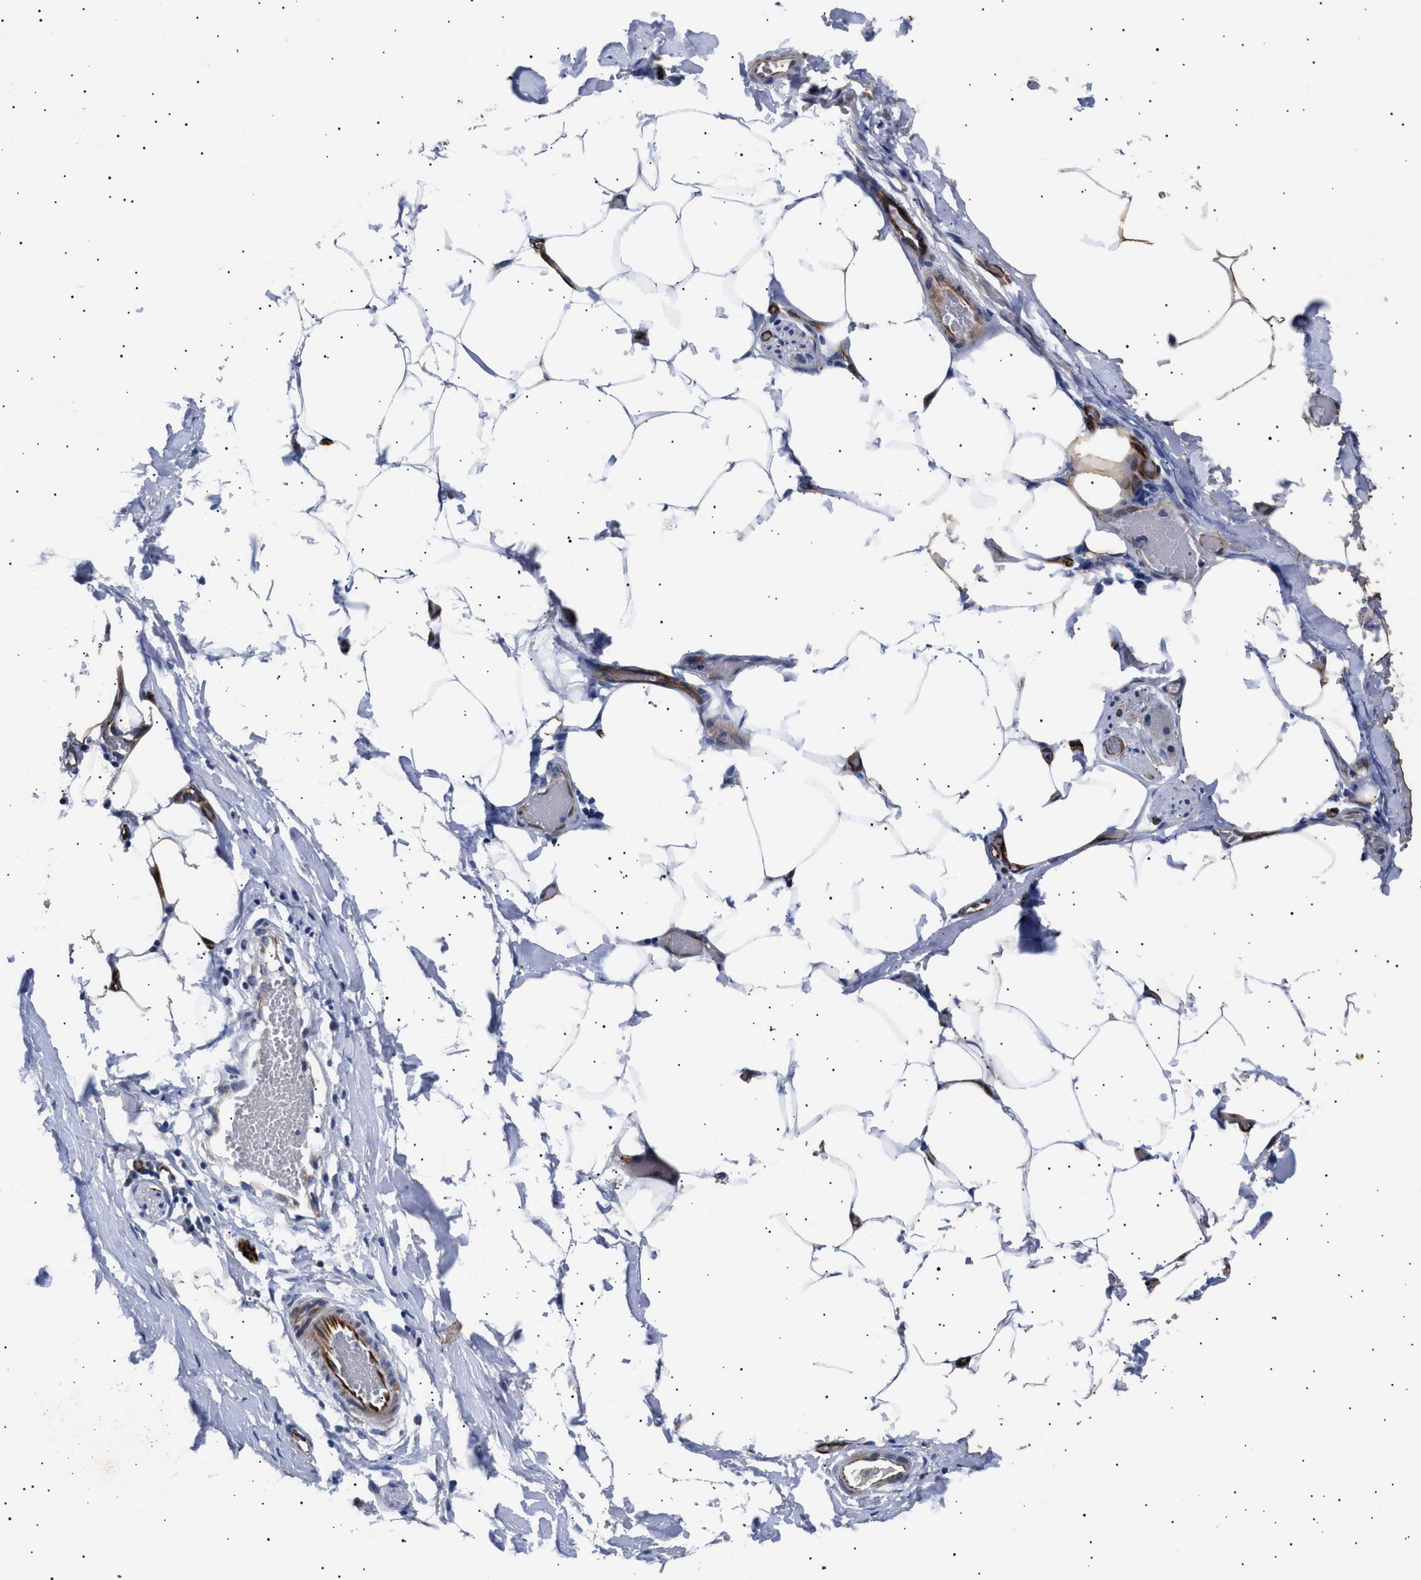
{"staining": {"intensity": "negative", "quantity": "none", "location": "none"}, "tissue": "adipose tissue", "cell_type": "Adipocytes", "image_type": "normal", "snomed": [{"axis": "morphology", "description": "Normal tissue, NOS"}, {"axis": "morphology", "description": "Adenocarcinoma, NOS"}, {"axis": "topography", "description": "Colon"}, {"axis": "topography", "description": "Peripheral nerve tissue"}], "caption": "Image shows no protein positivity in adipocytes of normal adipose tissue. Brightfield microscopy of IHC stained with DAB (brown) and hematoxylin (blue), captured at high magnification.", "gene": "OLFML2A", "patient": {"sex": "male", "age": 14}}